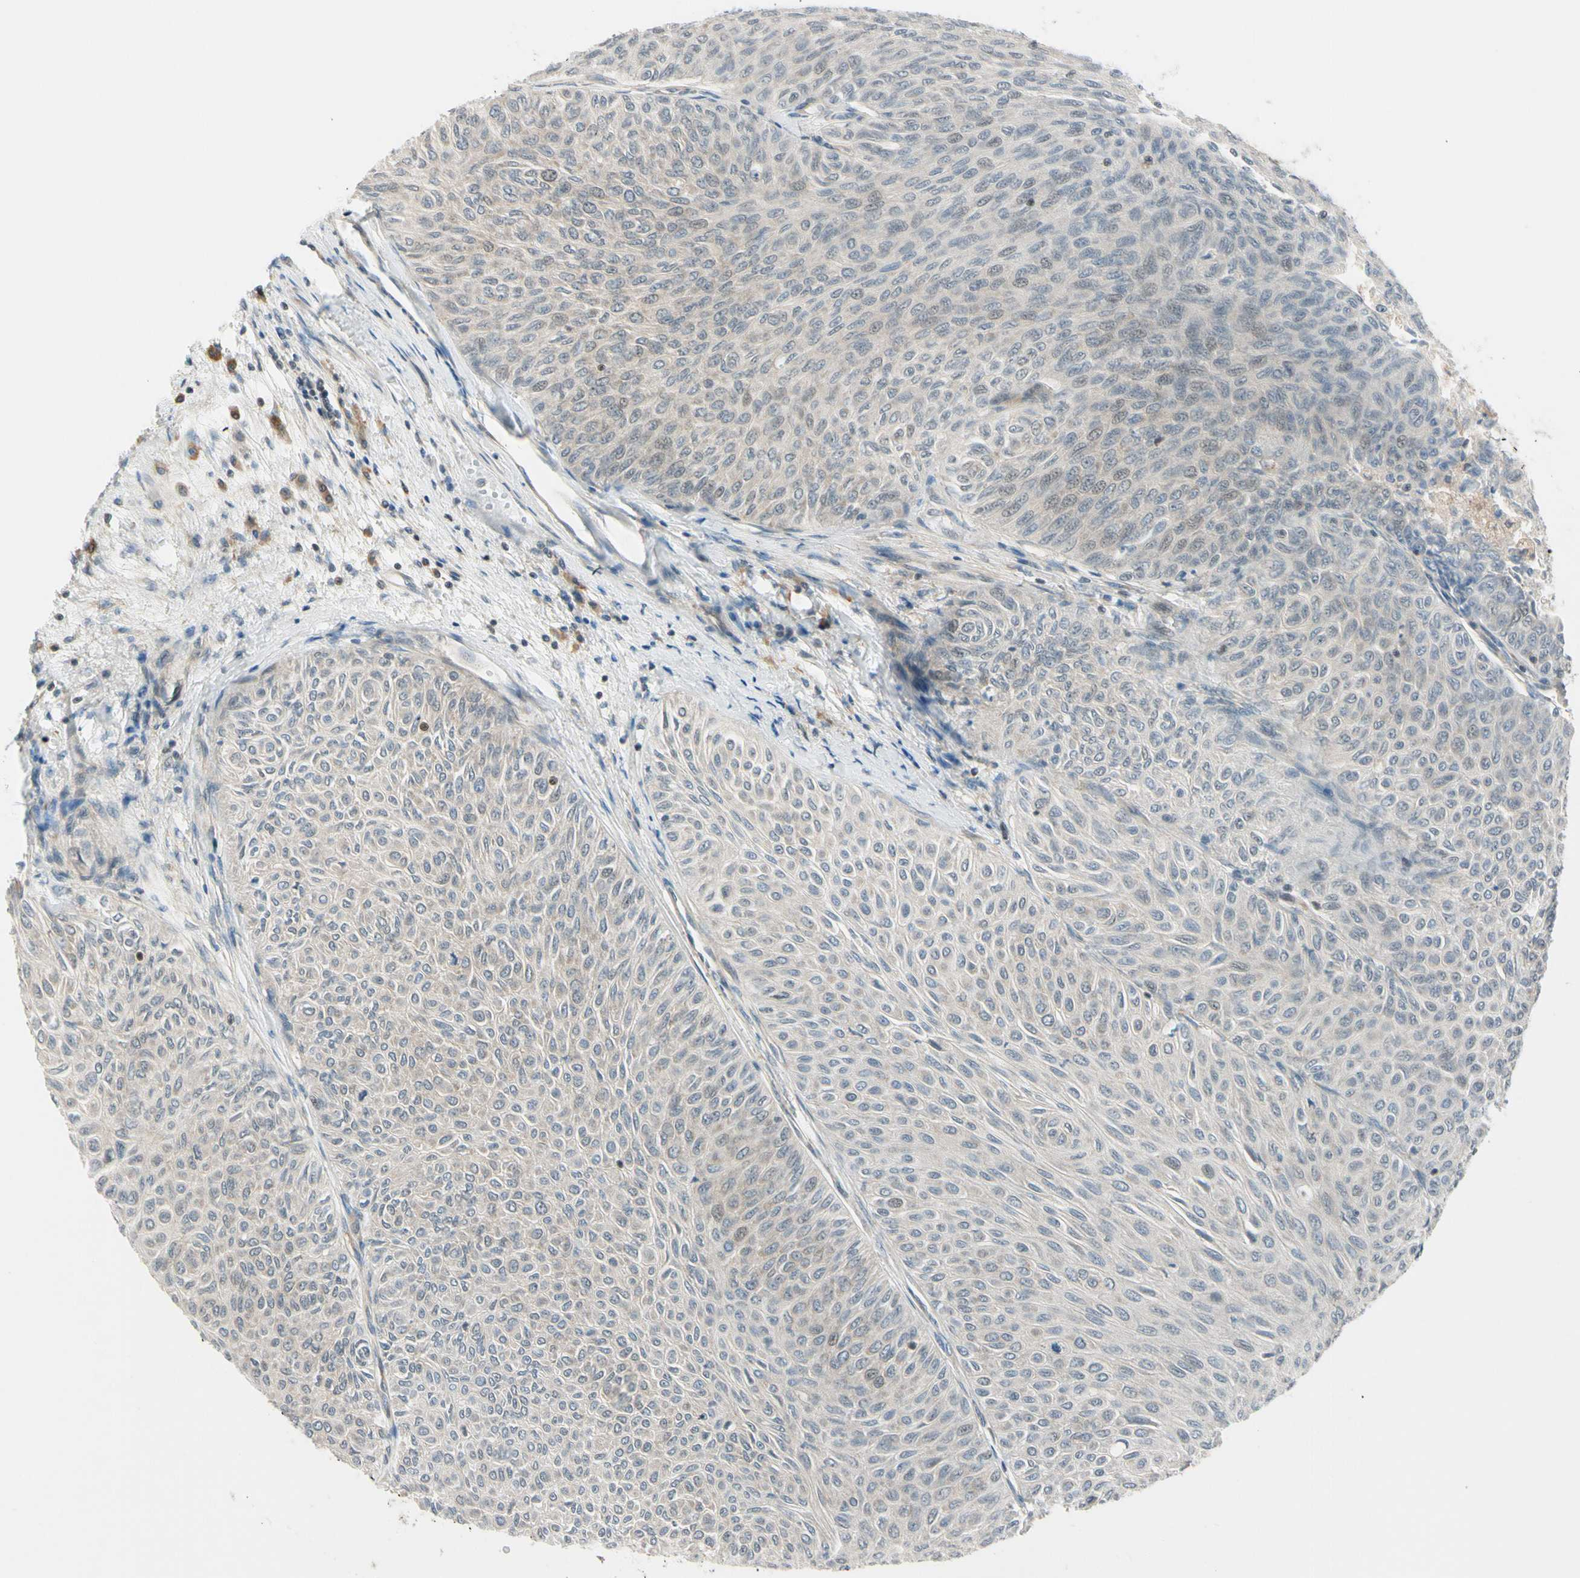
{"staining": {"intensity": "weak", "quantity": "<25%", "location": "cytoplasmic/membranous,nuclear"}, "tissue": "urothelial cancer", "cell_type": "Tumor cells", "image_type": "cancer", "snomed": [{"axis": "morphology", "description": "Urothelial carcinoma, Low grade"}, {"axis": "topography", "description": "Urinary bladder"}], "caption": "Immunohistochemical staining of urothelial carcinoma (low-grade) demonstrates no significant positivity in tumor cells.", "gene": "DAXX", "patient": {"sex": "male", "age": 78}}